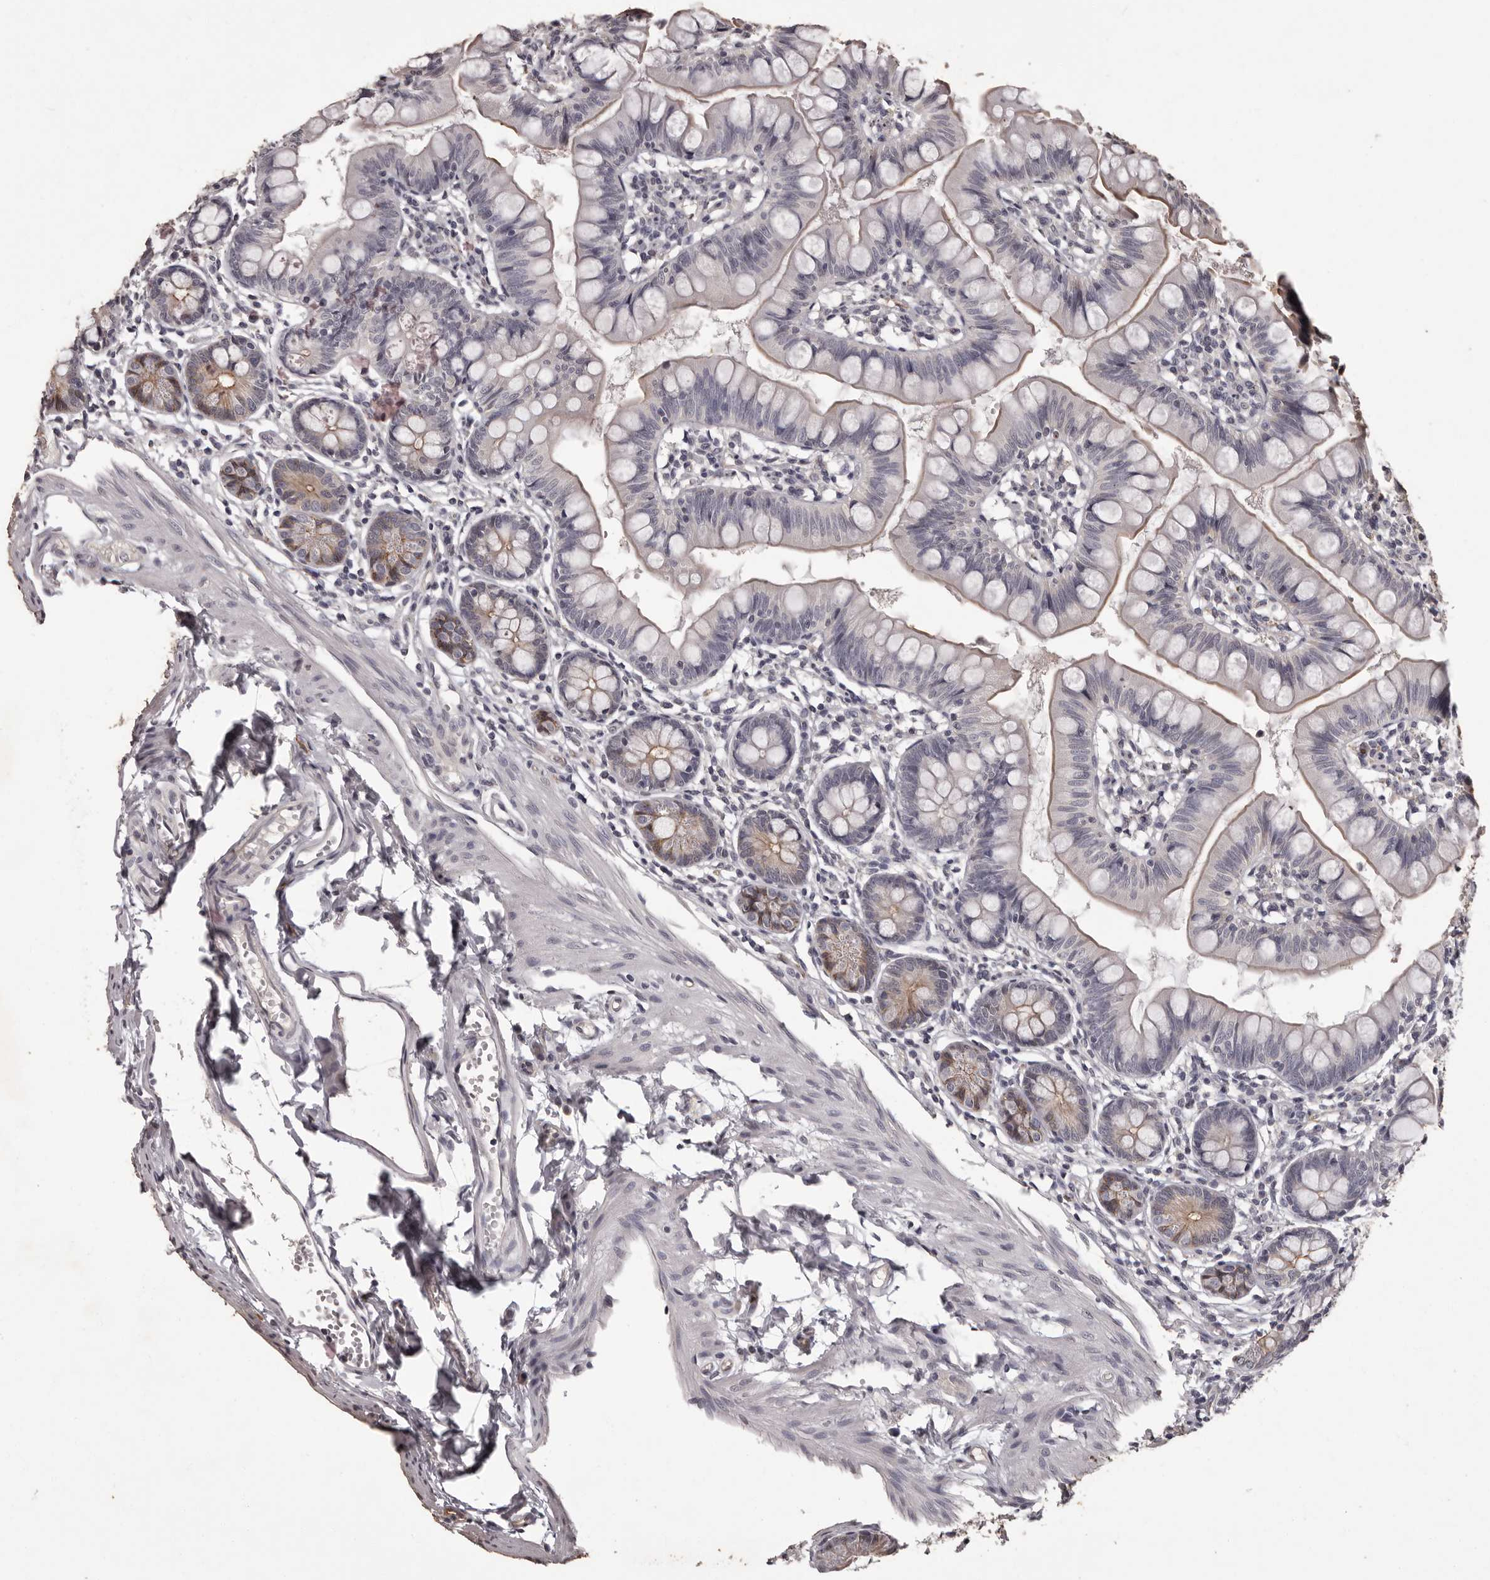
{"staining": {"intensity": "weak", "quantity": "<25%", "location": "cytoplasmic/membranous"}, "tissue": "small intestine", "cell_type": "Glandular cells", "image_type": "normal", "snomed": [{"axis": "morphology", "description": "Normal tissue, NOS"}, {"axis": "topography", "description": "Small intestine"}], "caption": "Immunohistochemical staining of normal human small intestine reveals no significant staining in glandular cells.", "gene": "GPR78", "patient": {"sex": "male", "age": 7}}